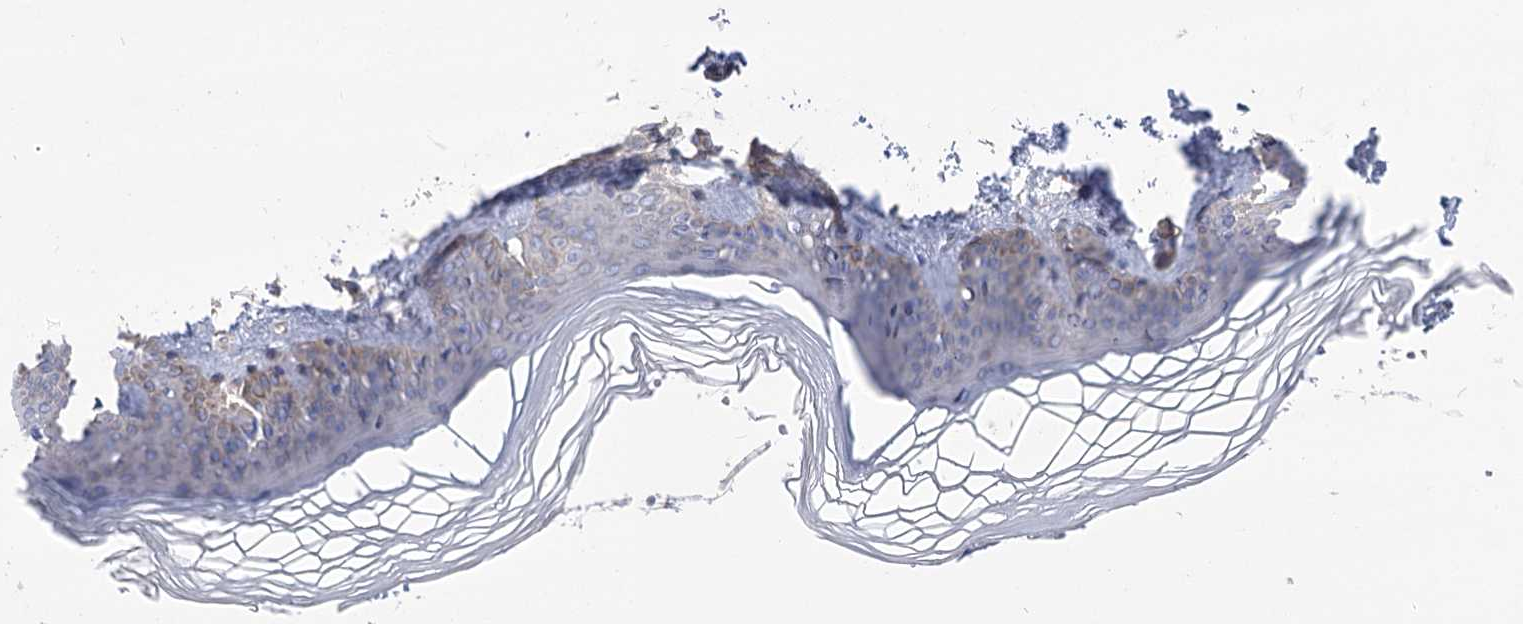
{"staining": {"intensity": "negative", "quantity": "none", "location": "none"}, "tissue": "skin", "cell_type": "Fibroblasts", "image_type": "normal", "snomed": [{"axis": "morphology", "description": "Normal tissue, NOS"}, {"axis": "topography", "description": "Skin"}], "caption": "High power microscopy image of an immunohistochemistry photomicrograph of benign skin, revealing no significant positivity in fibroblasts. (DAB immunohistochemistry (IHC), high magnification).", "gene": "RMDN2", "patient": {"sex": "female", "age": 27}}